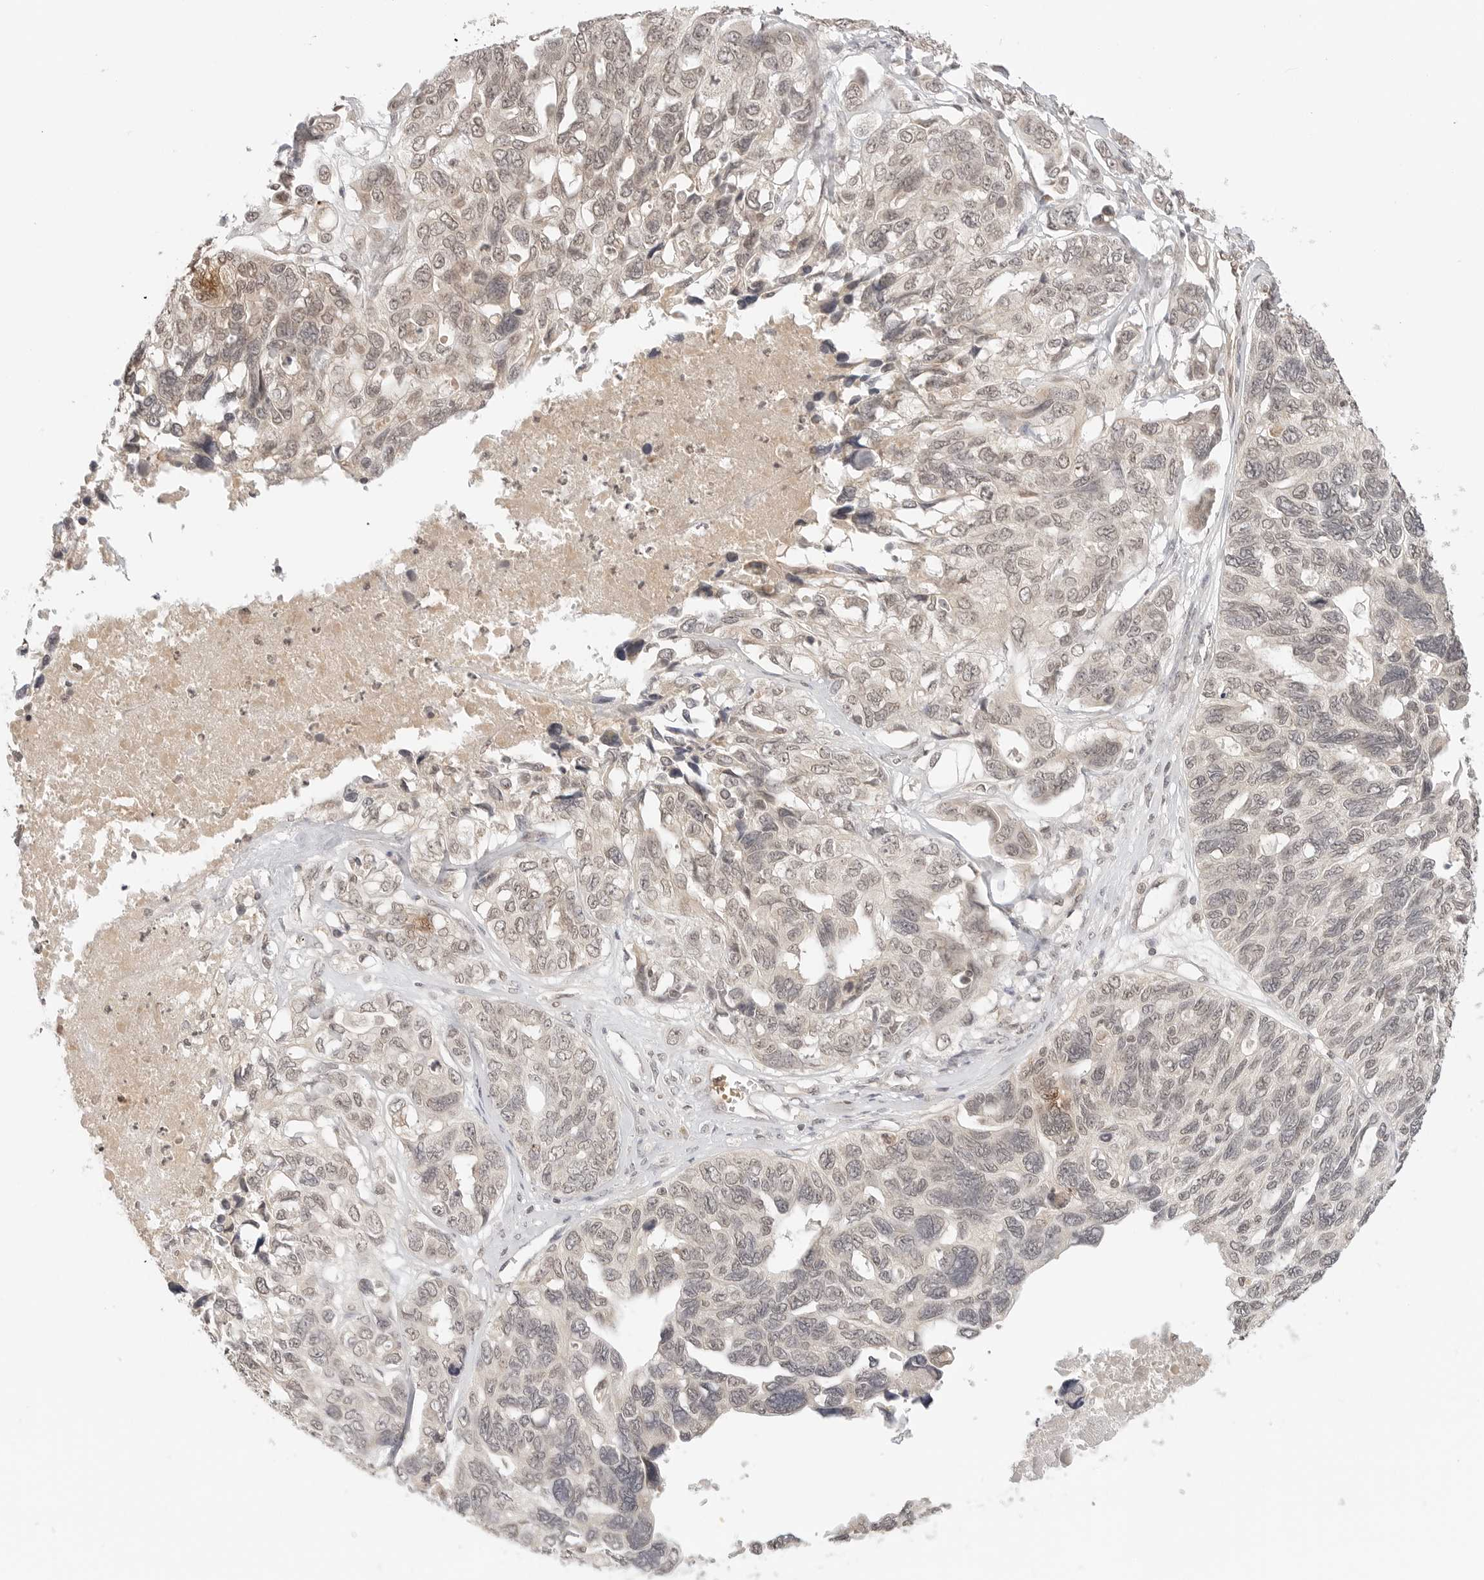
{"staining": {"intensity": "negative", "quantity": "none", "location": "none"}, "tissue": "ovarian cancer", "cell_type": "Tumor cells", "image_type": "cancer", "snomed": [{"axis": "morphology", "description": "Cystadenocarcinoma, serous, NOS"}, {"axis": "topography", "description": "Ovary"}], "caption": "The histopathology image shows no significant positivity in tumor cells of ovarian serous cystadenocarcinoma.", "gene": "GPR34", "patient": {"sex": "female", "age": 79}}